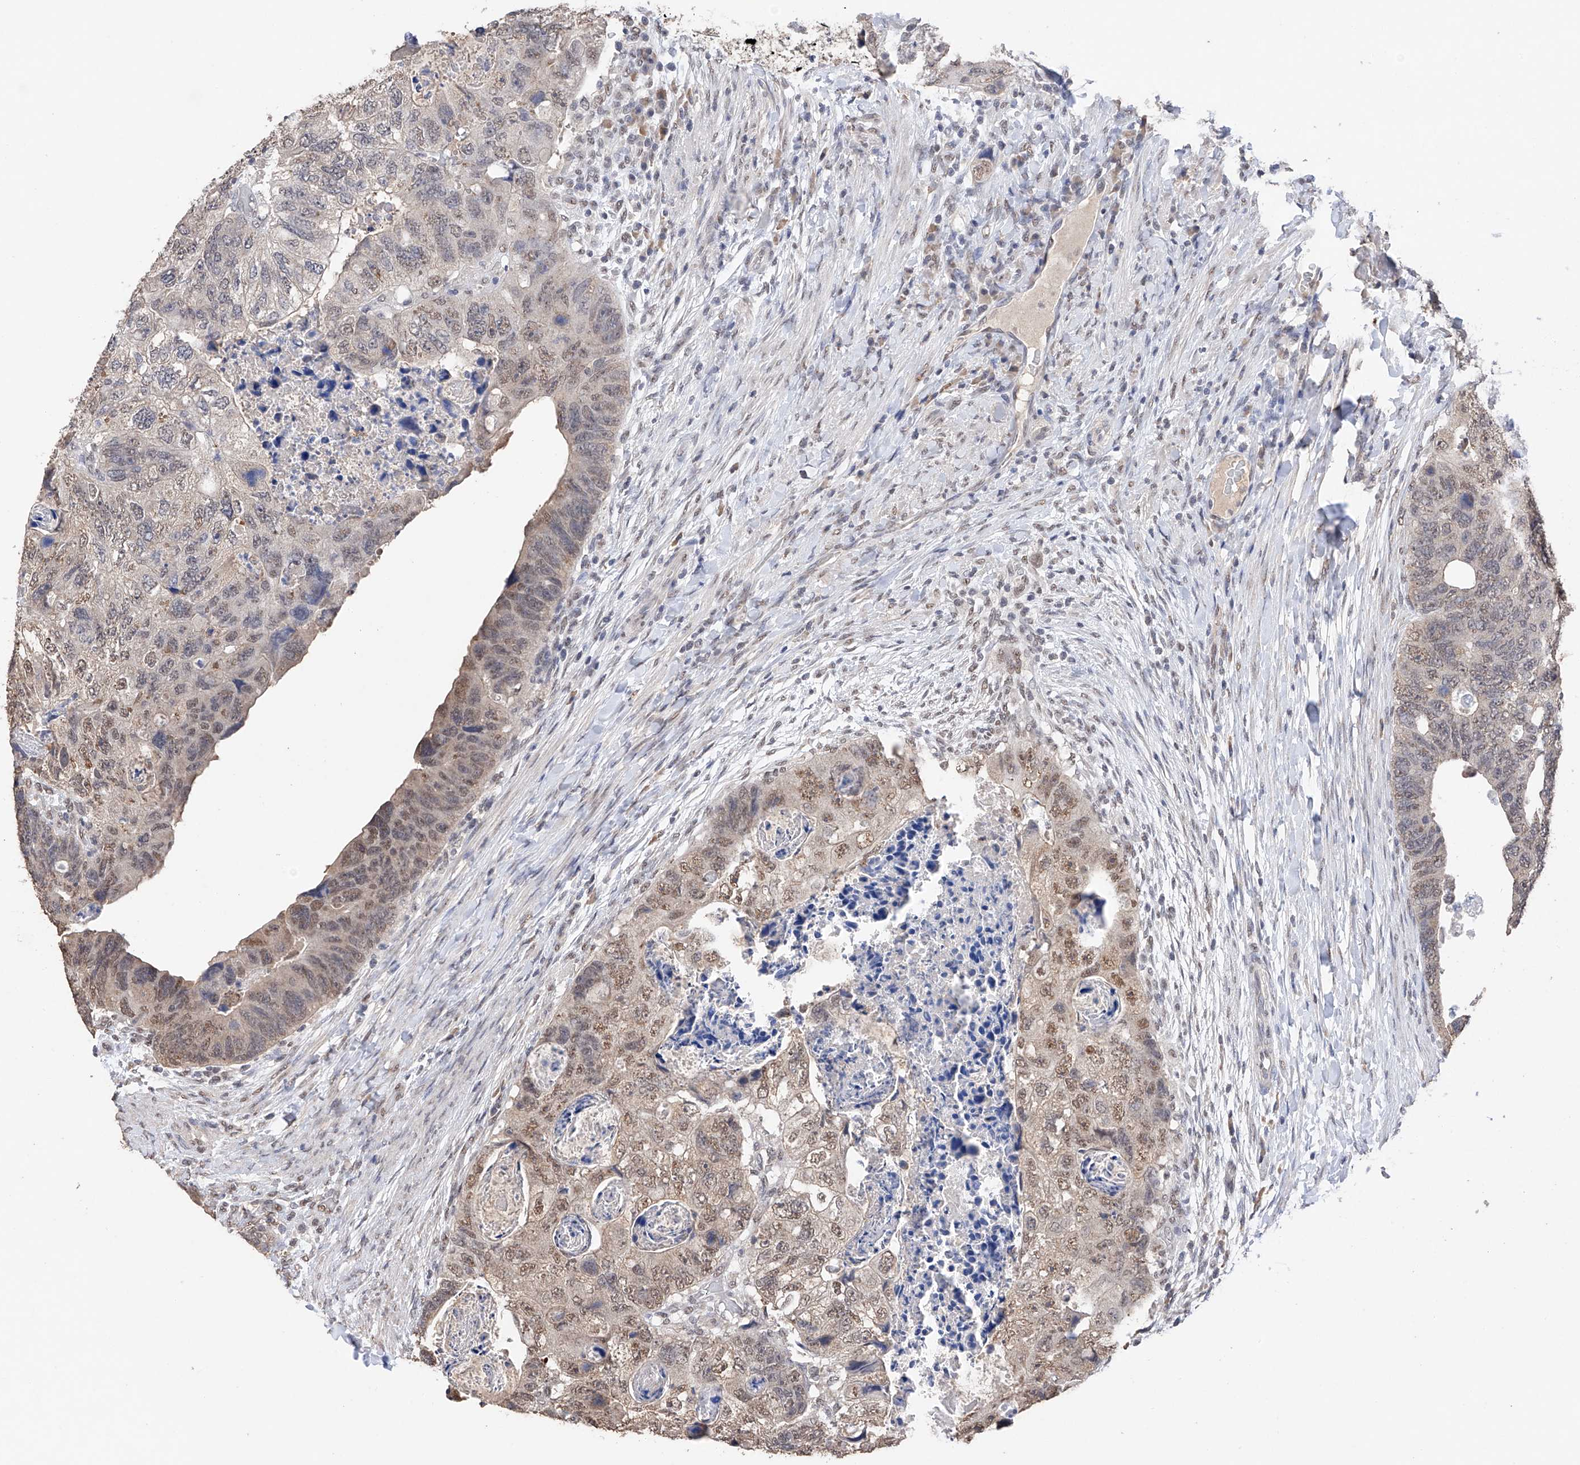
{"staining": {"intensity": "weak", "quantity": "25%-75%", "location": "nuclear"}, "tissue": "colorectal cancer", "cell_type": "Tumor cells", "image_type": "cancer", "snomed": [{"axis": "morphology", "description": "Adenocarcinoma, NOS"}, {"axis": "topography", "description": "Rectum"}], "caption": "A high-resolution photomicrograph shows IHC staining of colorectal cancer (adenocarcinoma), which exhibits weak nuclear positivity in about 25%-75% of tumor cells.", "gene": "DMAP1", "patient": {"sex": "male", "age": 59}}